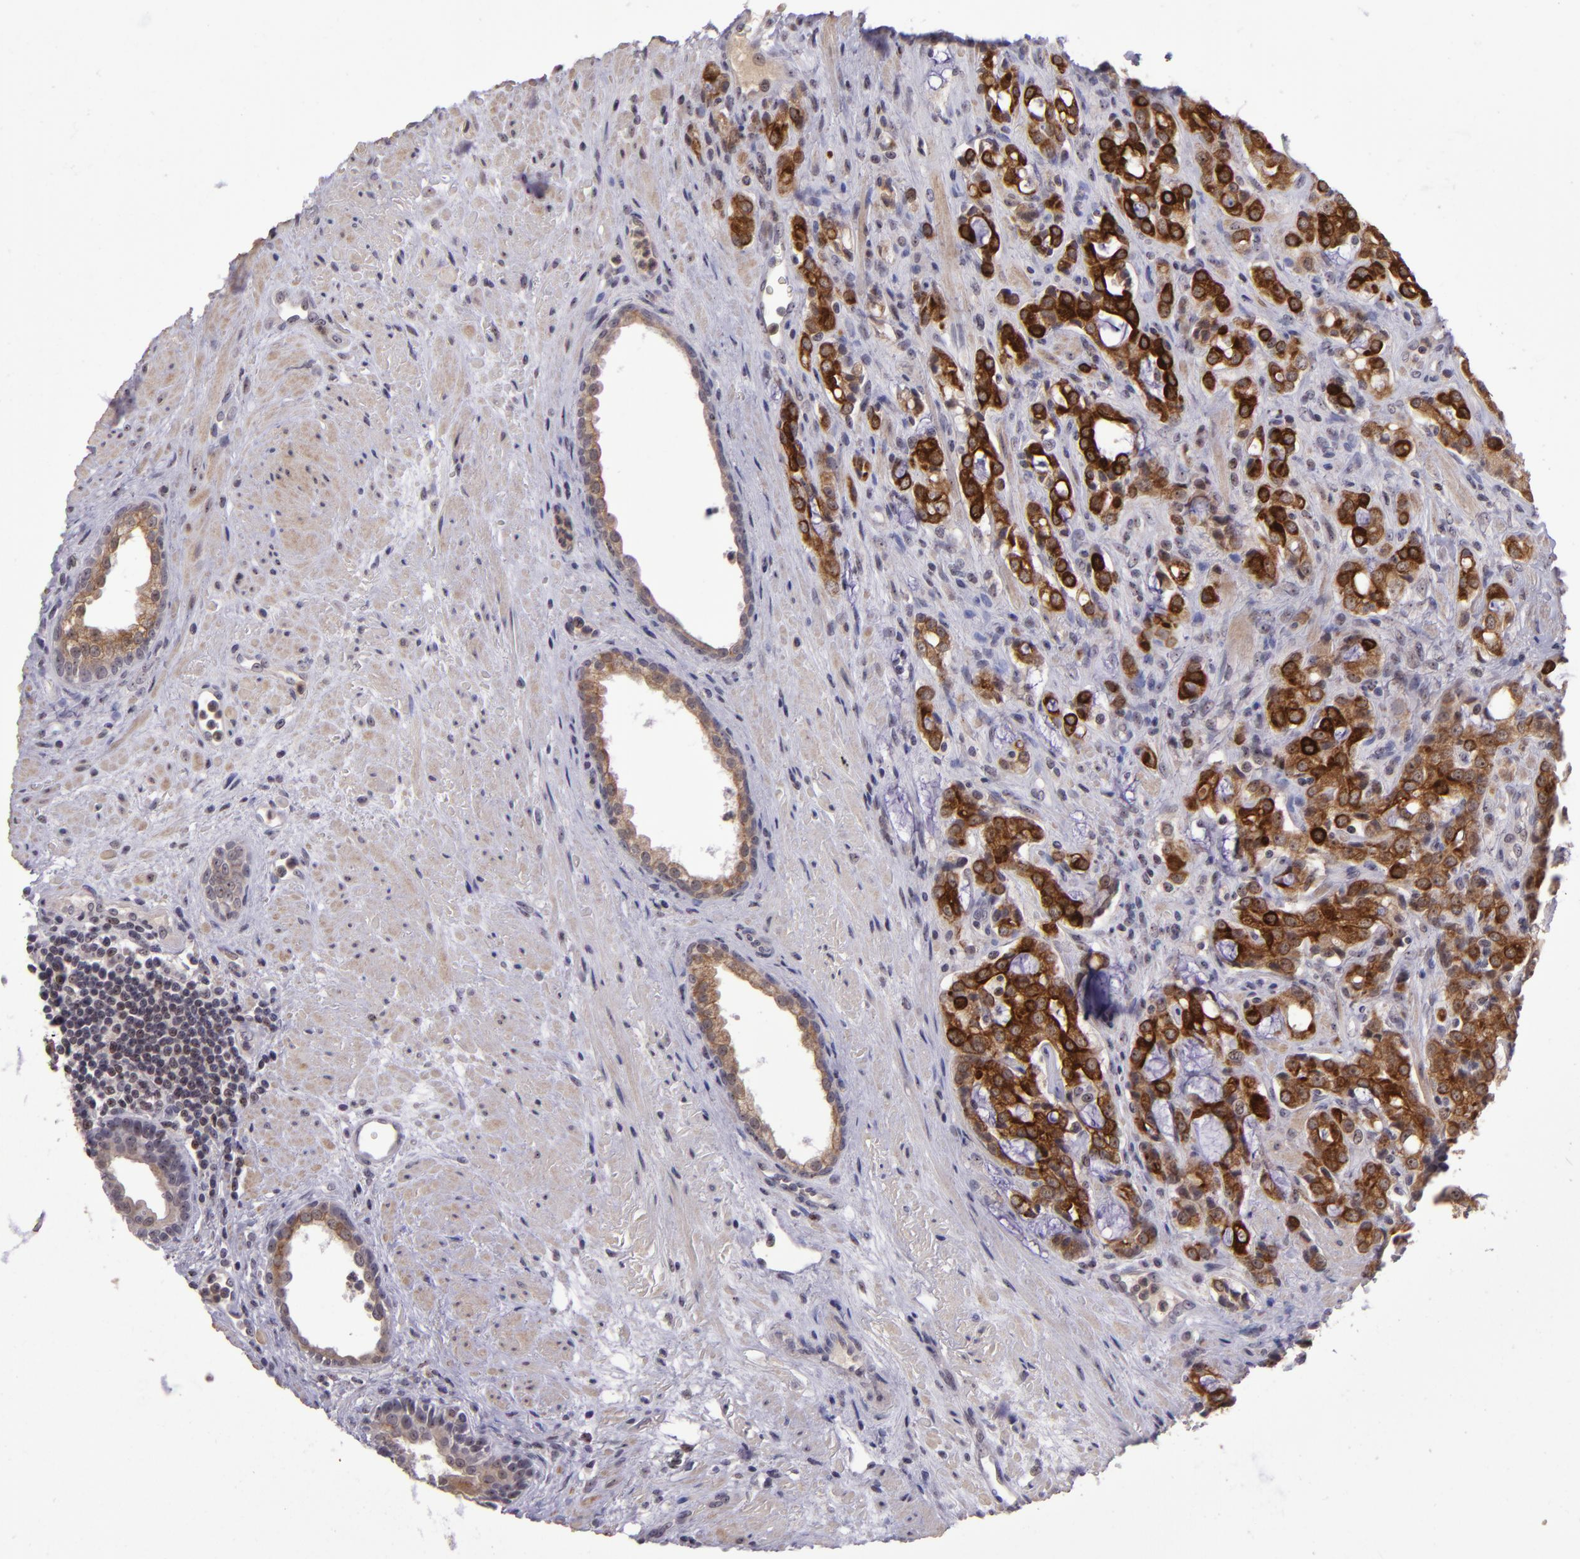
{"staining": {"intensity": "strong", "quantity": ">75%", "location": "cytoplasmic/membranous"}, "tissue": "prostate cancer", "cell_type": "Tumor cells", "image_type": "cancer", "snomed": [{"axis": "morphology", "description": "Adenocarcinoma, High grade"}, {"axis": "topography", "description": "Prostate"}], "caption": "Human prostate adenocarcinoma (high-grade) stained for a protein (brown) displays strong cytoplasmic/membranous positive staining in about >75% of tumor cells.", "gene": "PCNX4", "patient": {"sex": "male", "age": 72}}